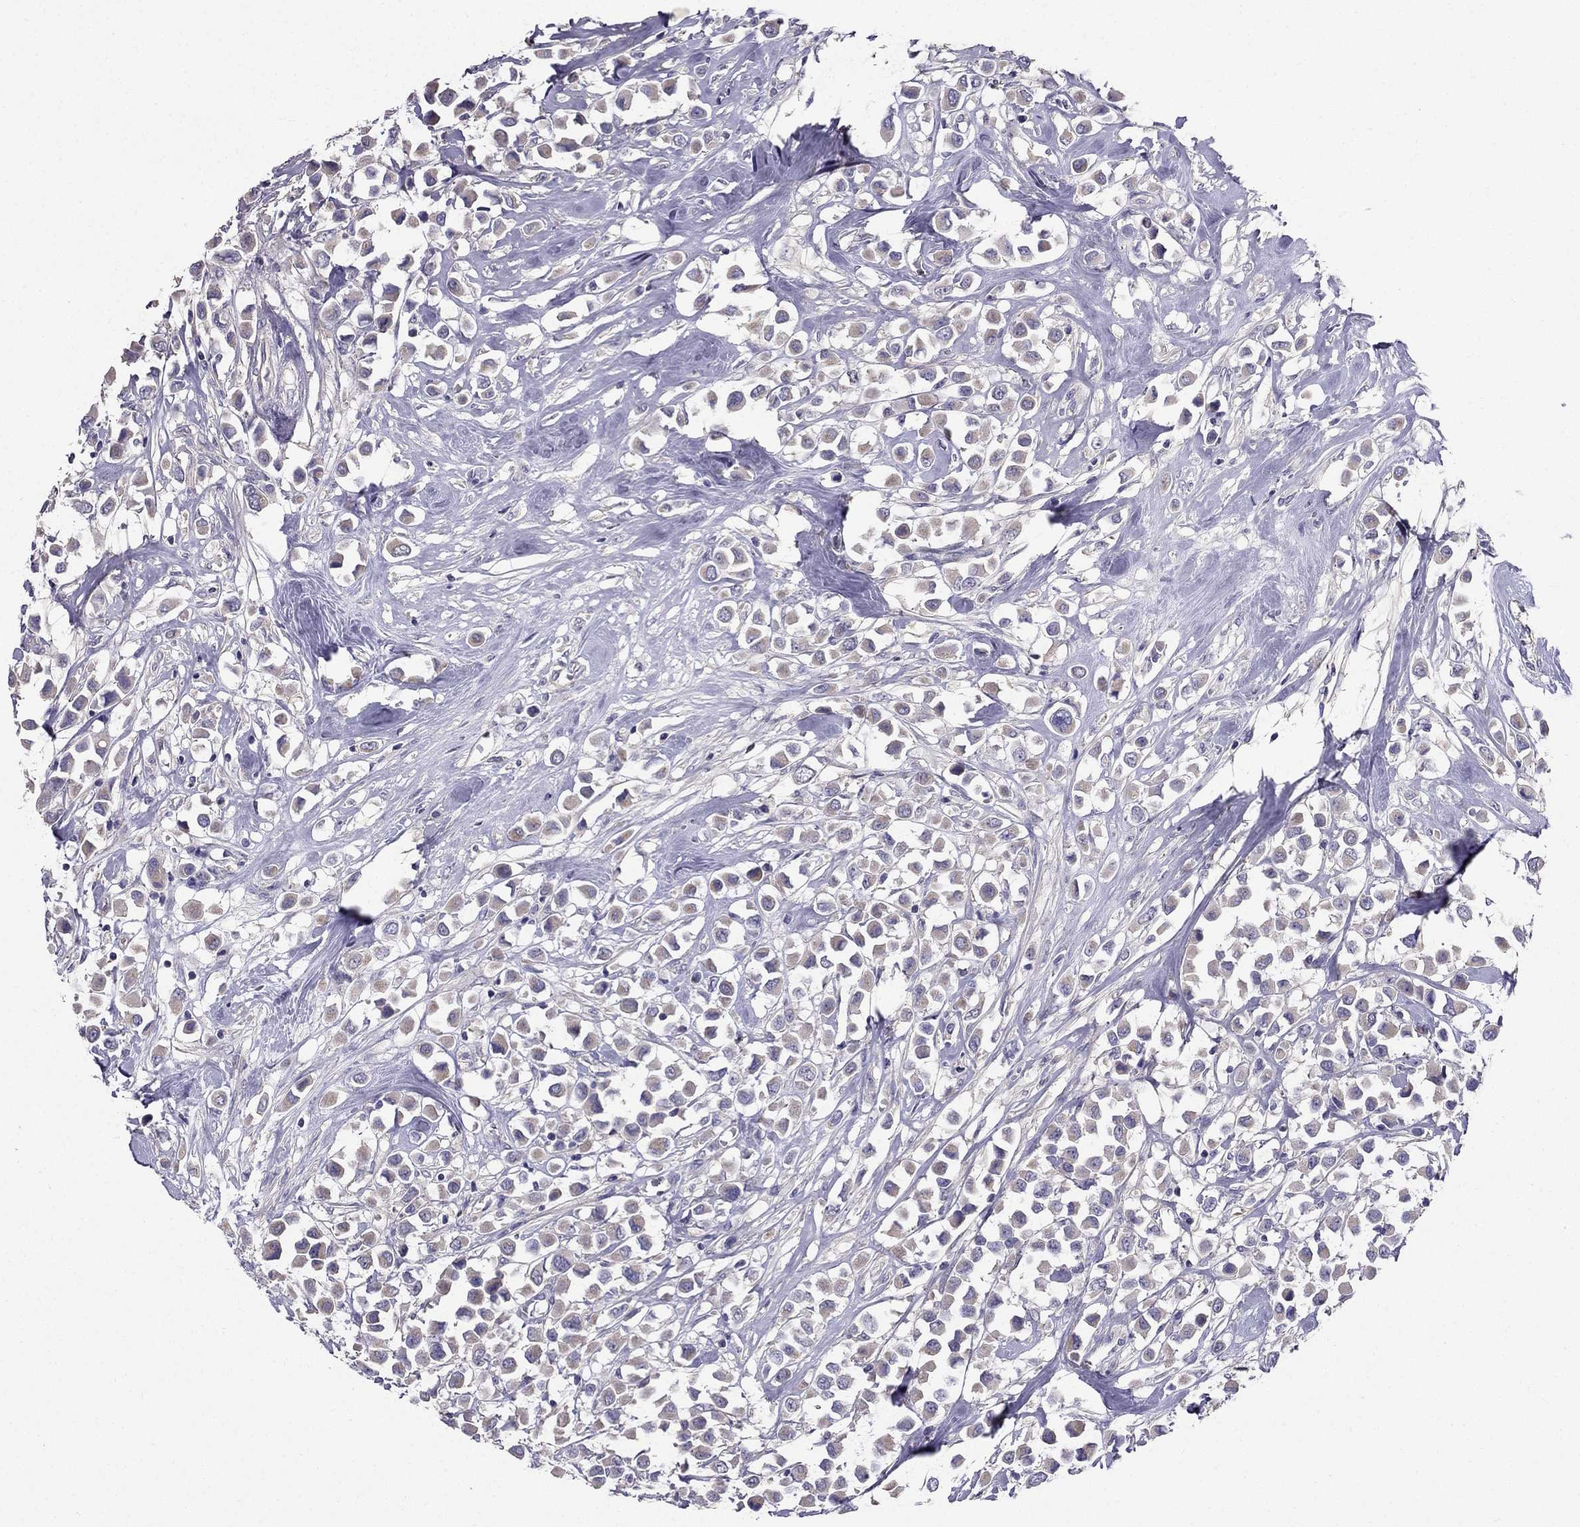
{"staining": {"intensity": "weak", "quantity": "25%-75%", "location": "cytoplasmic/membranous"}, "tissue": "breast cancer", "cell_type": "Tumor cells", "image_type": "cancer", "snomed": [{"axis": "morphology", "description": "Duct carcinoma"}, {"axis": "topography", "description": "Breast"}], "caption": "An immunohistochemistry micrograph of tumor tissue is shown. Protein staining in brown shows weak cytoplasmic/membranous positivity in breast cancer within tumor cells. (DAB IHC with brightfield microscopy, high magnification).", "gene": "AS3MT", "patient": {"sex": "female", "age": 61}}